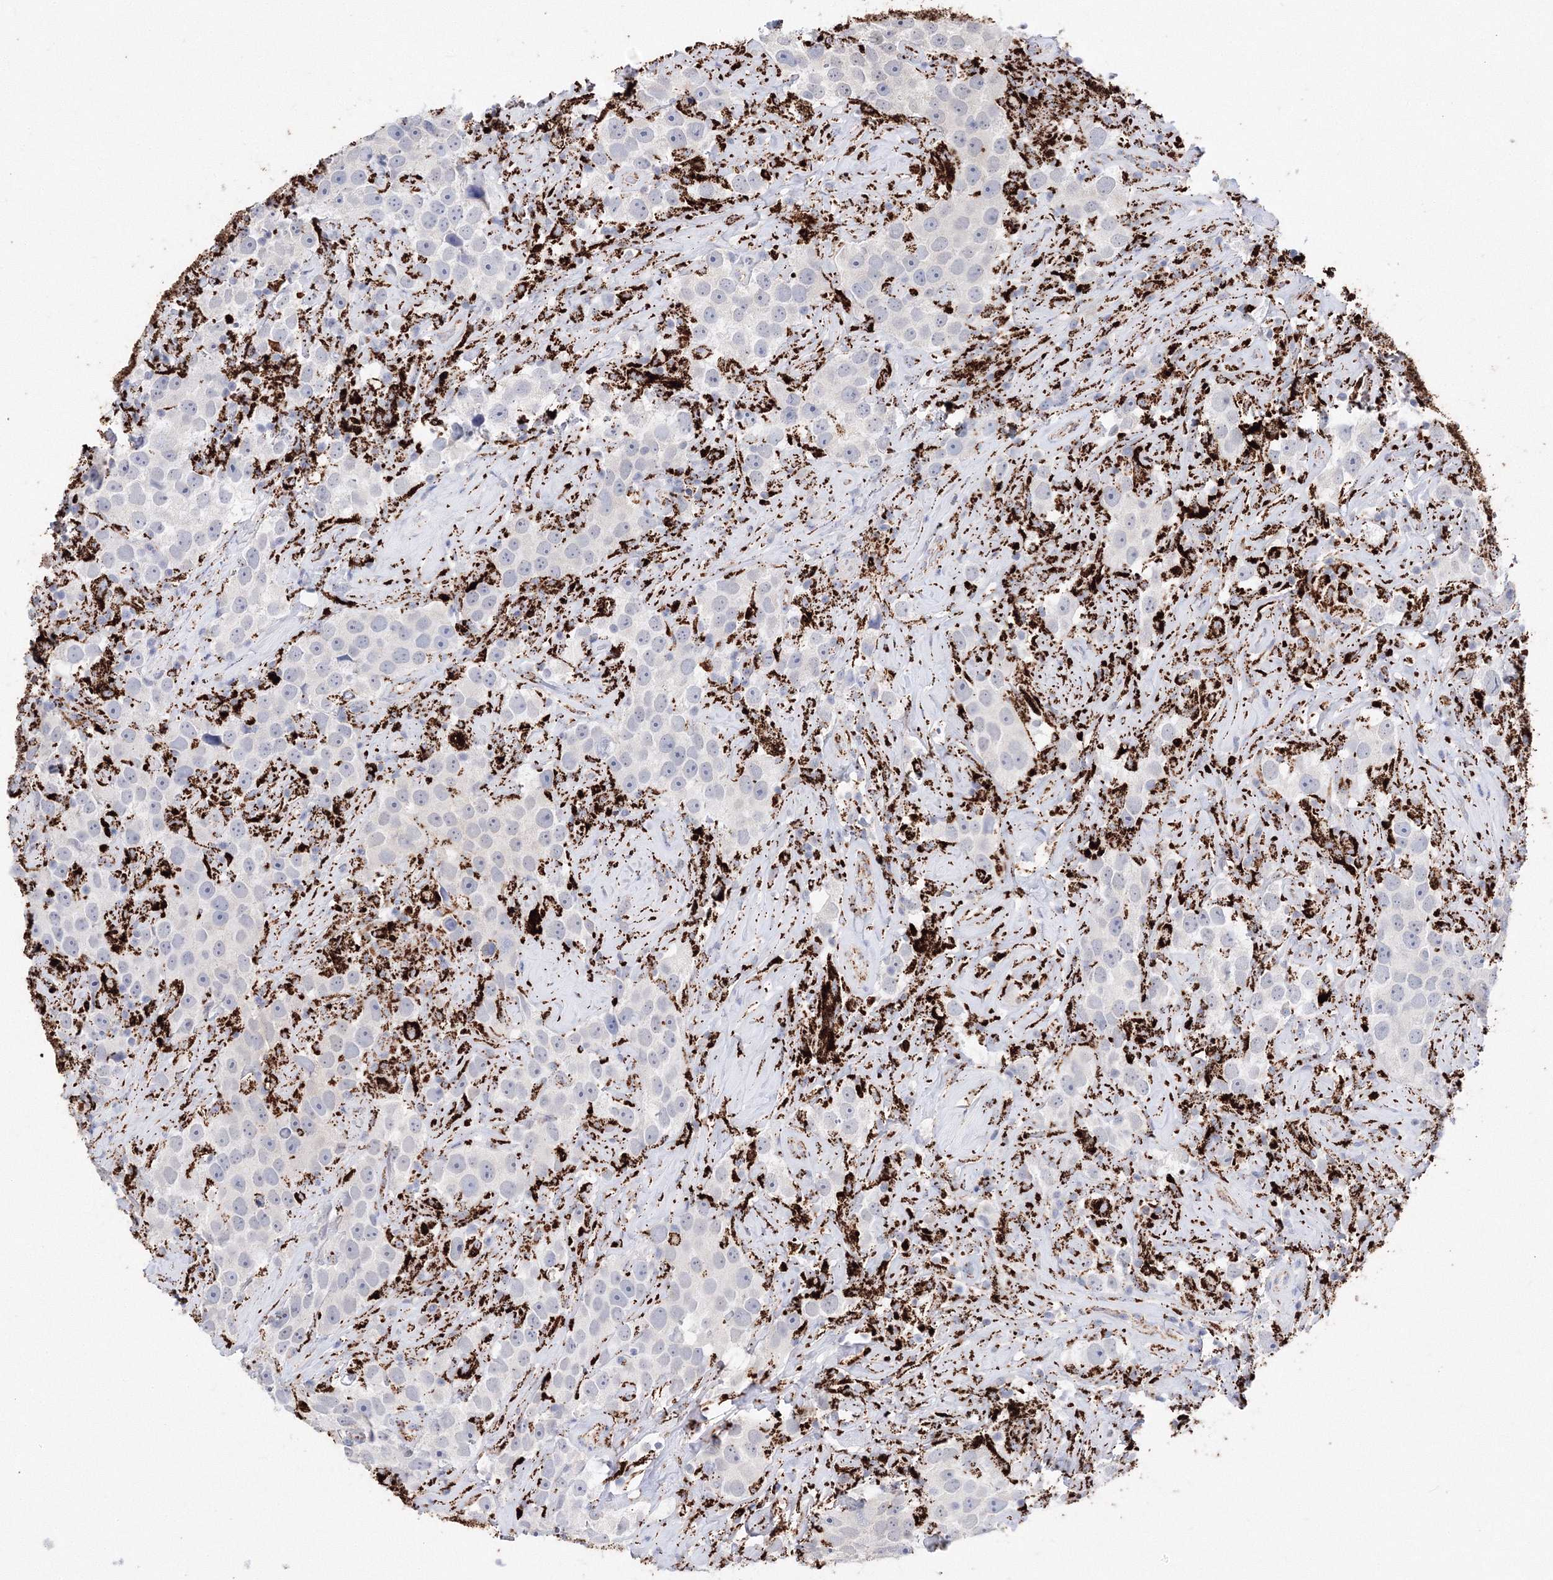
{"staining": {"intensity": "negative", "quantity": "none", "location": "none"}, "tissue": "testis cancer", "cell_type": "Tumor cells", "image_type": "cancer", "snomed": [{"axis": "morphology", "description": "Seminoma, NOS"}, {"axis": "topography", "description": "Testis"}], "caption": "This is an immunohistochemistry (IHC) micrograph of testis cancer (seminoma). There is no positivity in tumor cells.", "gene": "MERTK", "patient": {"sex": "male", "age": 49}}